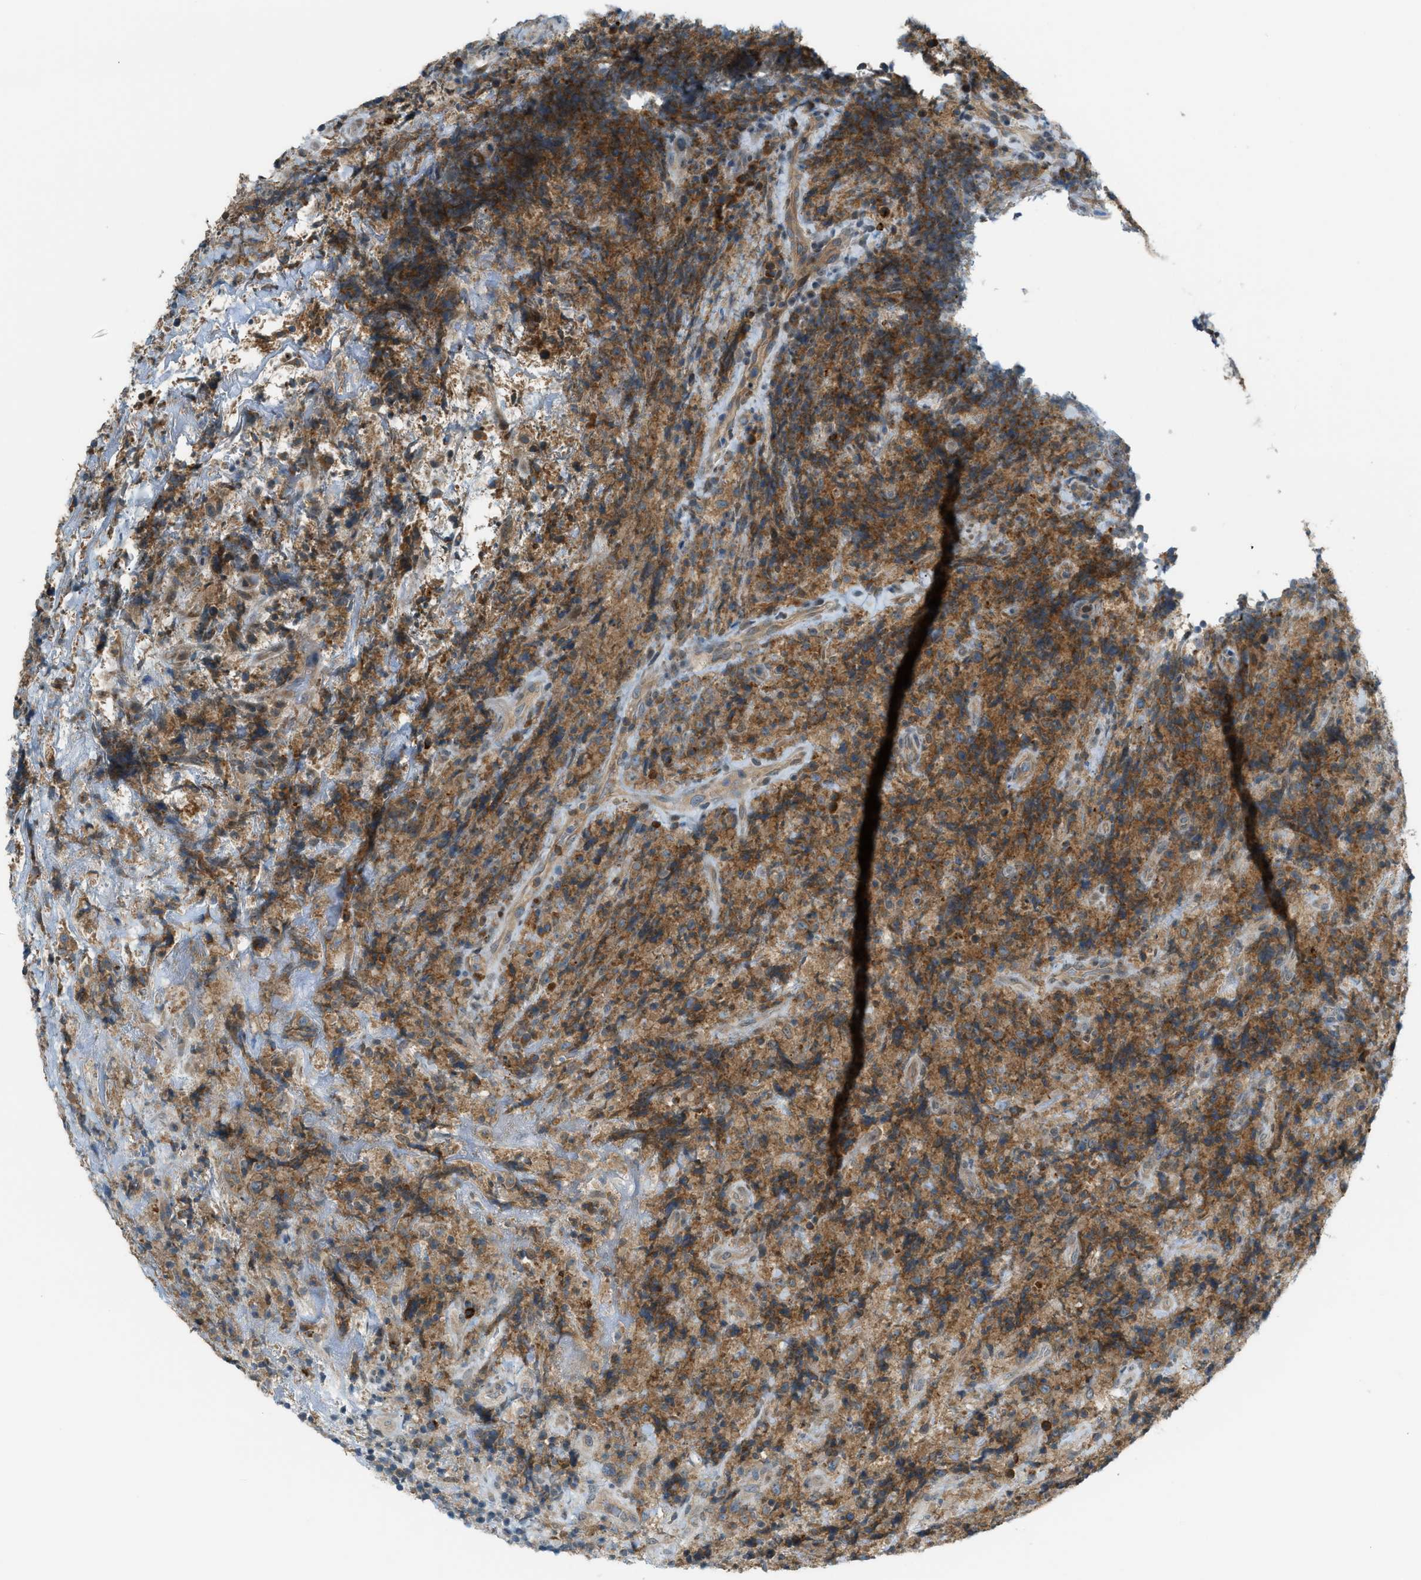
{"staining": {"intensity": "moderate", "quantity": ">75%", "location": "cytoplasmic/membranous"}, "tissue": "lymphoma", "cell_type": "Tumor cells", "image_type": "cancer", "snomed": [{"axis": "morphology", "description": "Malignant lymphoma, non-Hodgkin's type, High grade"}, {"axis": "topography", "description": "Tonsil"}], "caption": "This image demonstrates malignant lymphoma, non-Hodgkin's type (high-grade) stained with IHC to label a protein in brown. The cytoplasmic/membranous of tumor cells show moderate positivity for the protein. Nuclei are counter-stained blue.", "gene": "DYRK1A", "patient": {"sex": "female", "age": 36}}